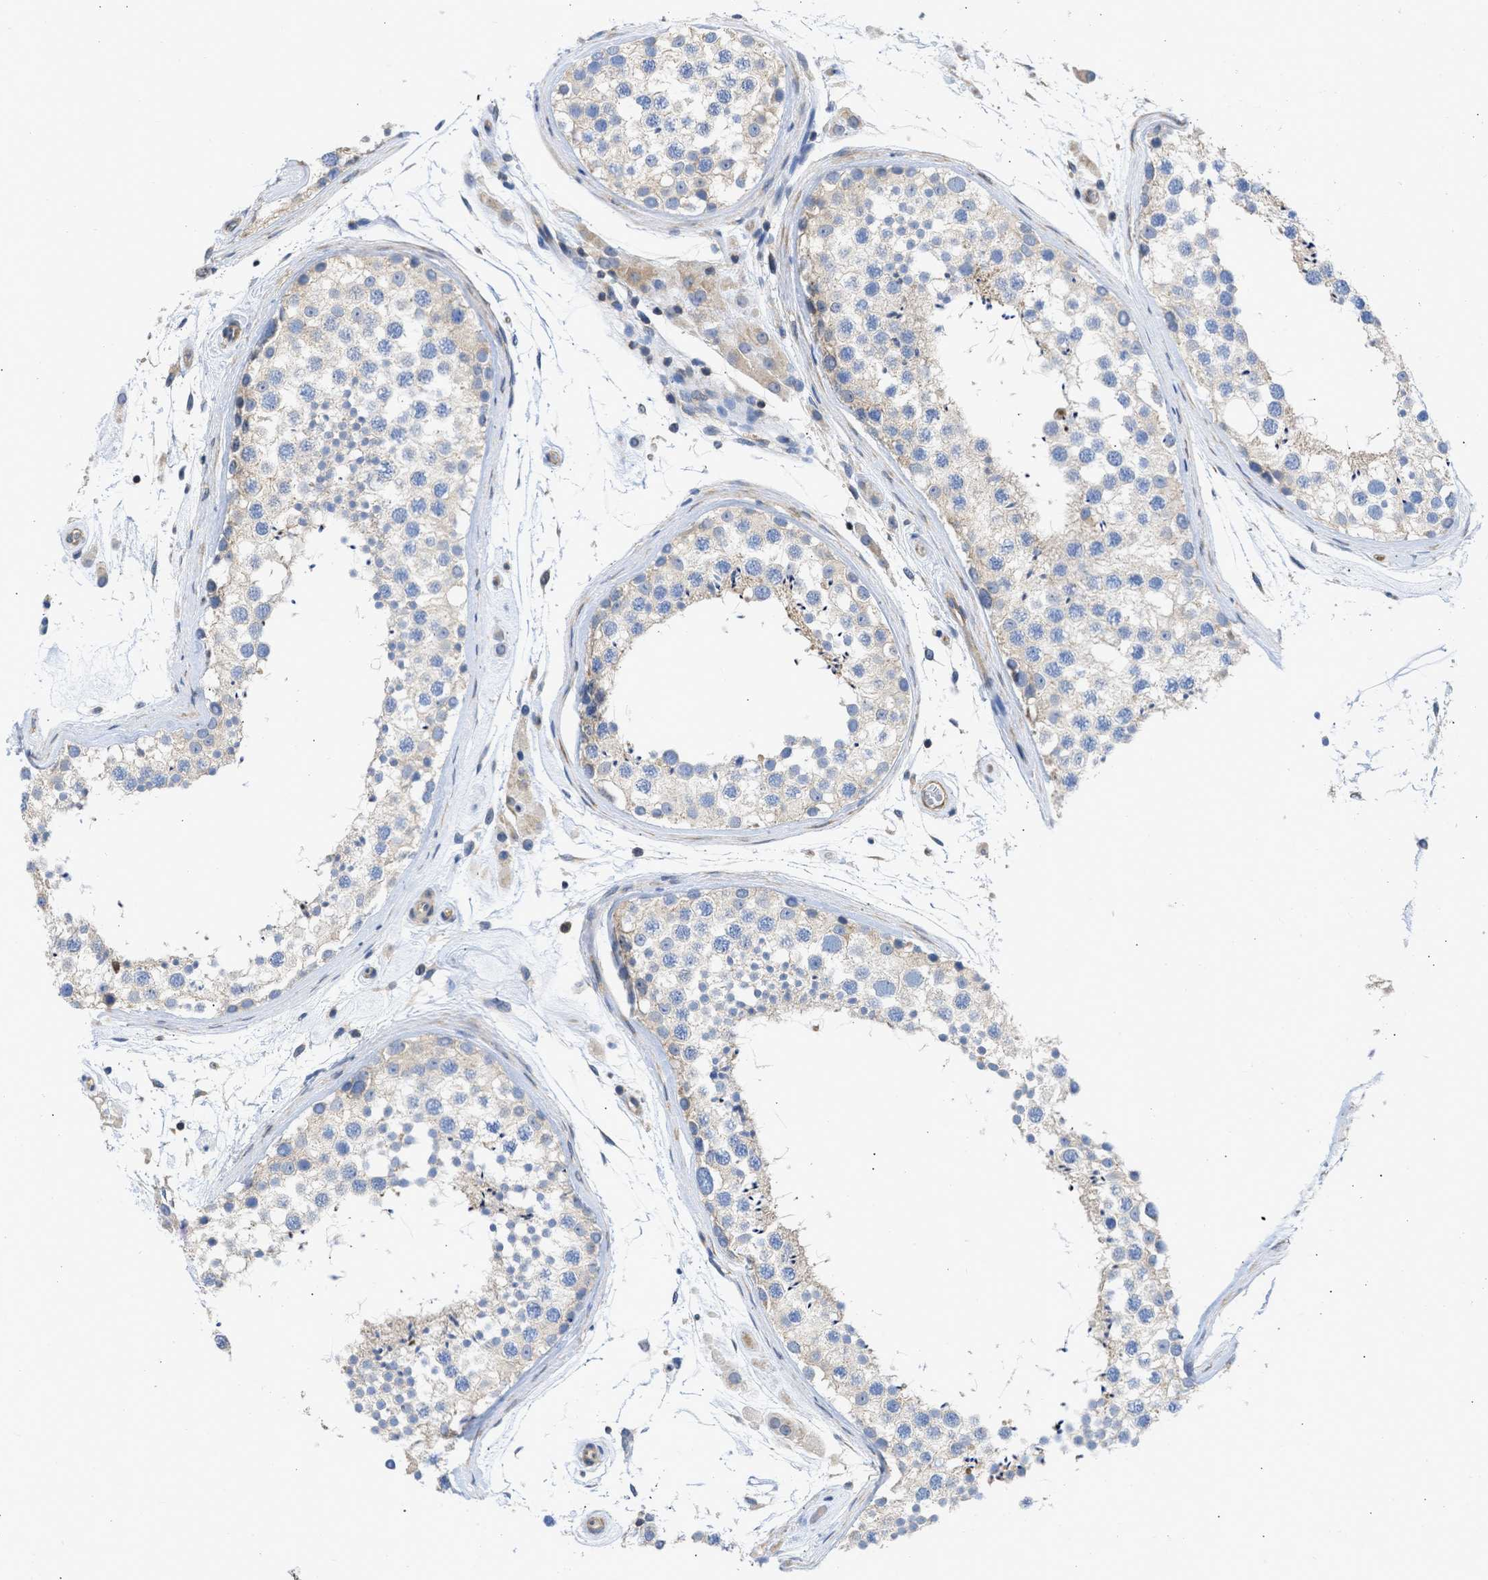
{"staining": {"intensity": "weak", "quantity": "<25%", "location": "cytoplasmic/membranous"}, "tissue": "testis", "cell_type": "Cells in seminiferous ducts", "image_type": "normal", "snomed": [{"axis": "morphology", "description": "Normal tissue, NOS"}, {"axis": "topography", "description": "Testis"}], "caption": "The immunohistochemistry photomicrograph has no significant positivity in cells in seminiferous ducts of testis.", "gene": "MAP2K3", "patient": {"sex": "male", "age": 46}}